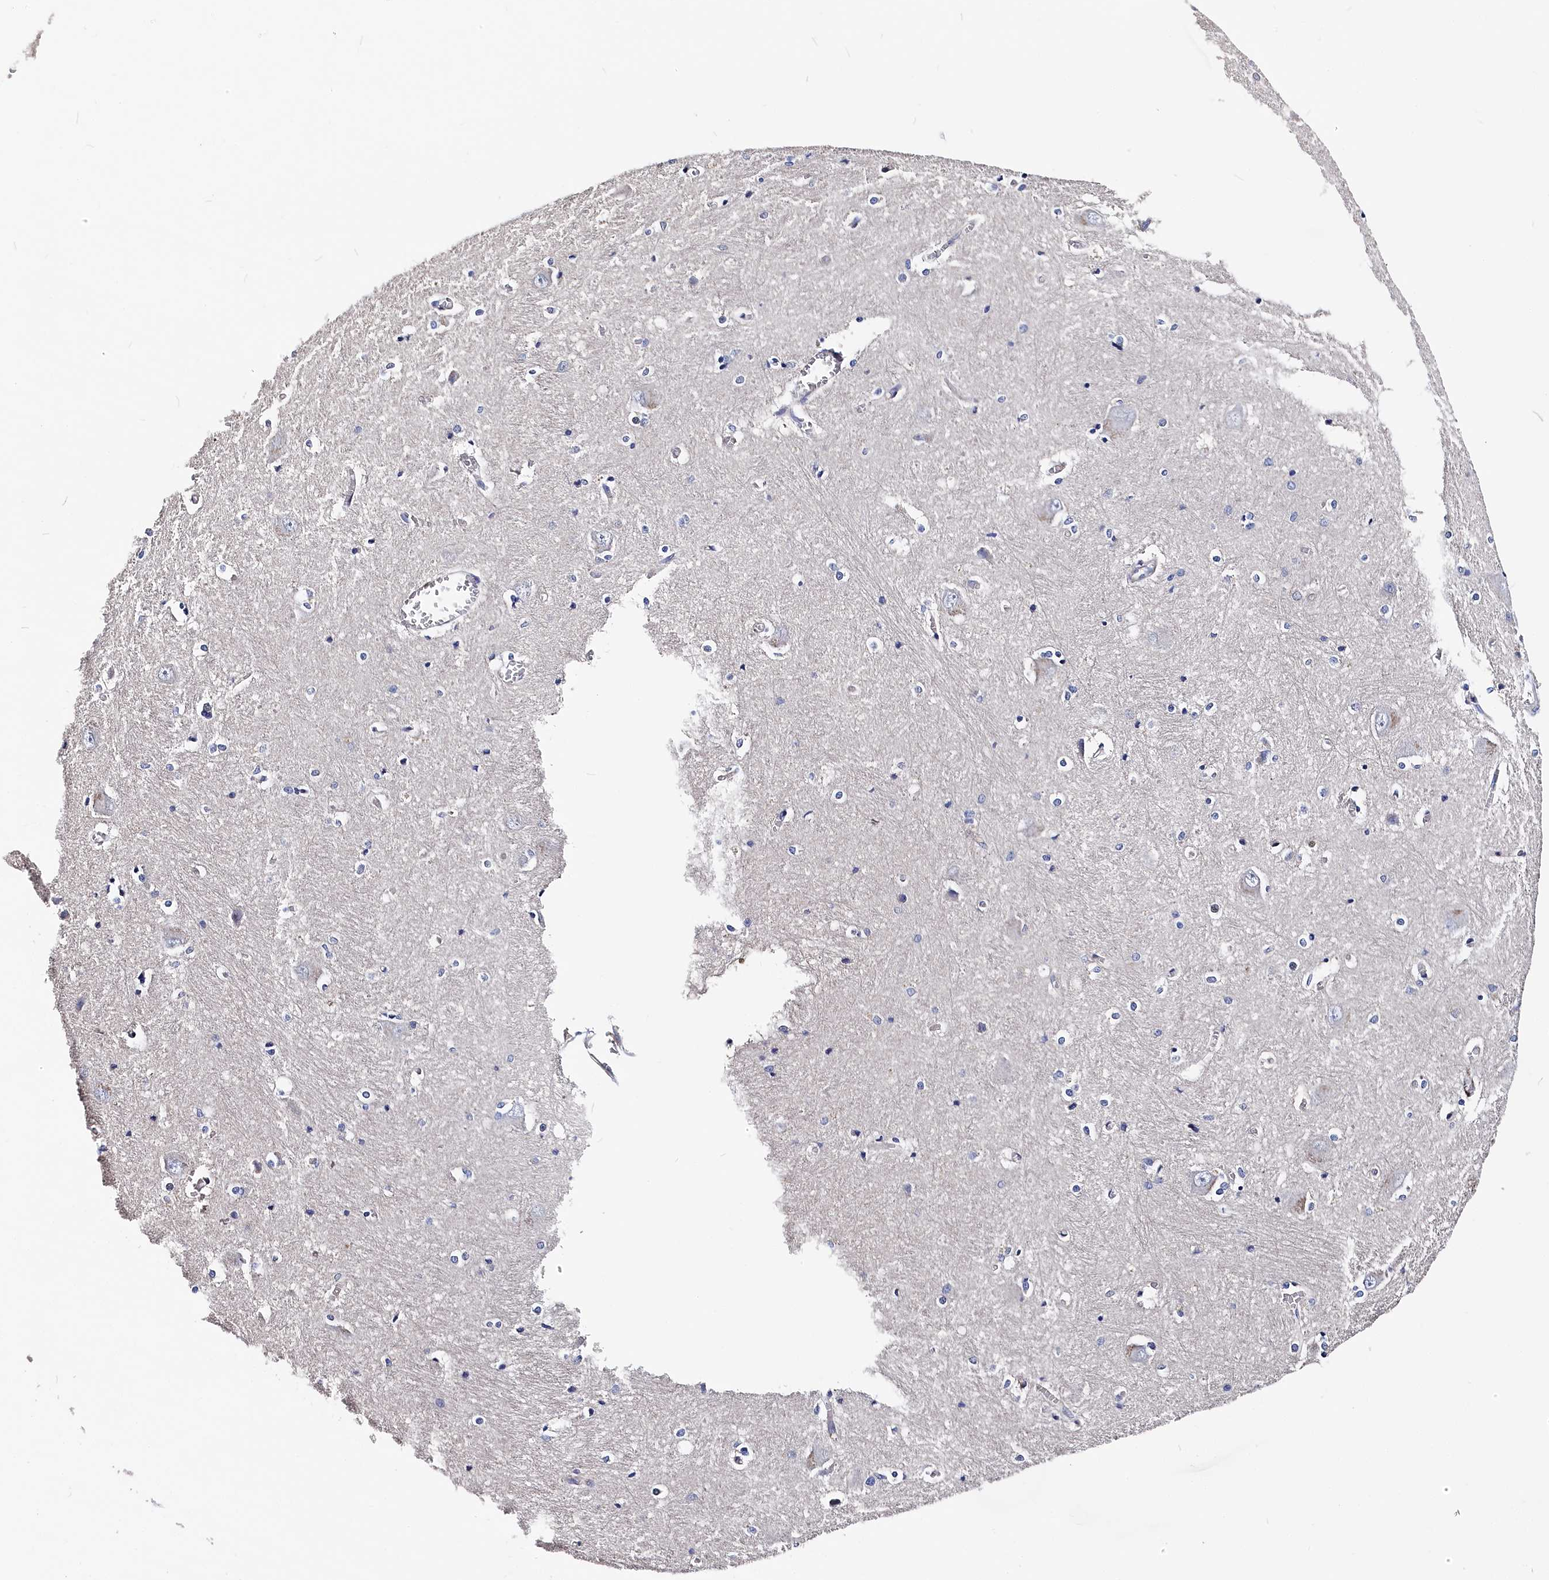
{"staining": {"intensity": "negative", "quantity": "none", "location": "none"}, "tissue": "caudate", "cell_type": "Glial cells", "image_type": "normal", "snomed": [{"axis": "morphology", "description": "Normal tissue, NOS"}, {"axis": "topography", "description": "Lateral ventricle wall"}], "caption": "Immunohistochemistry (IHC) histopathology image of benign caudate stained for a protein (brown), which exhibits no staining in glial cells.", "gene": "BHMT", "patient": {"sex": "male", "age": 37}}